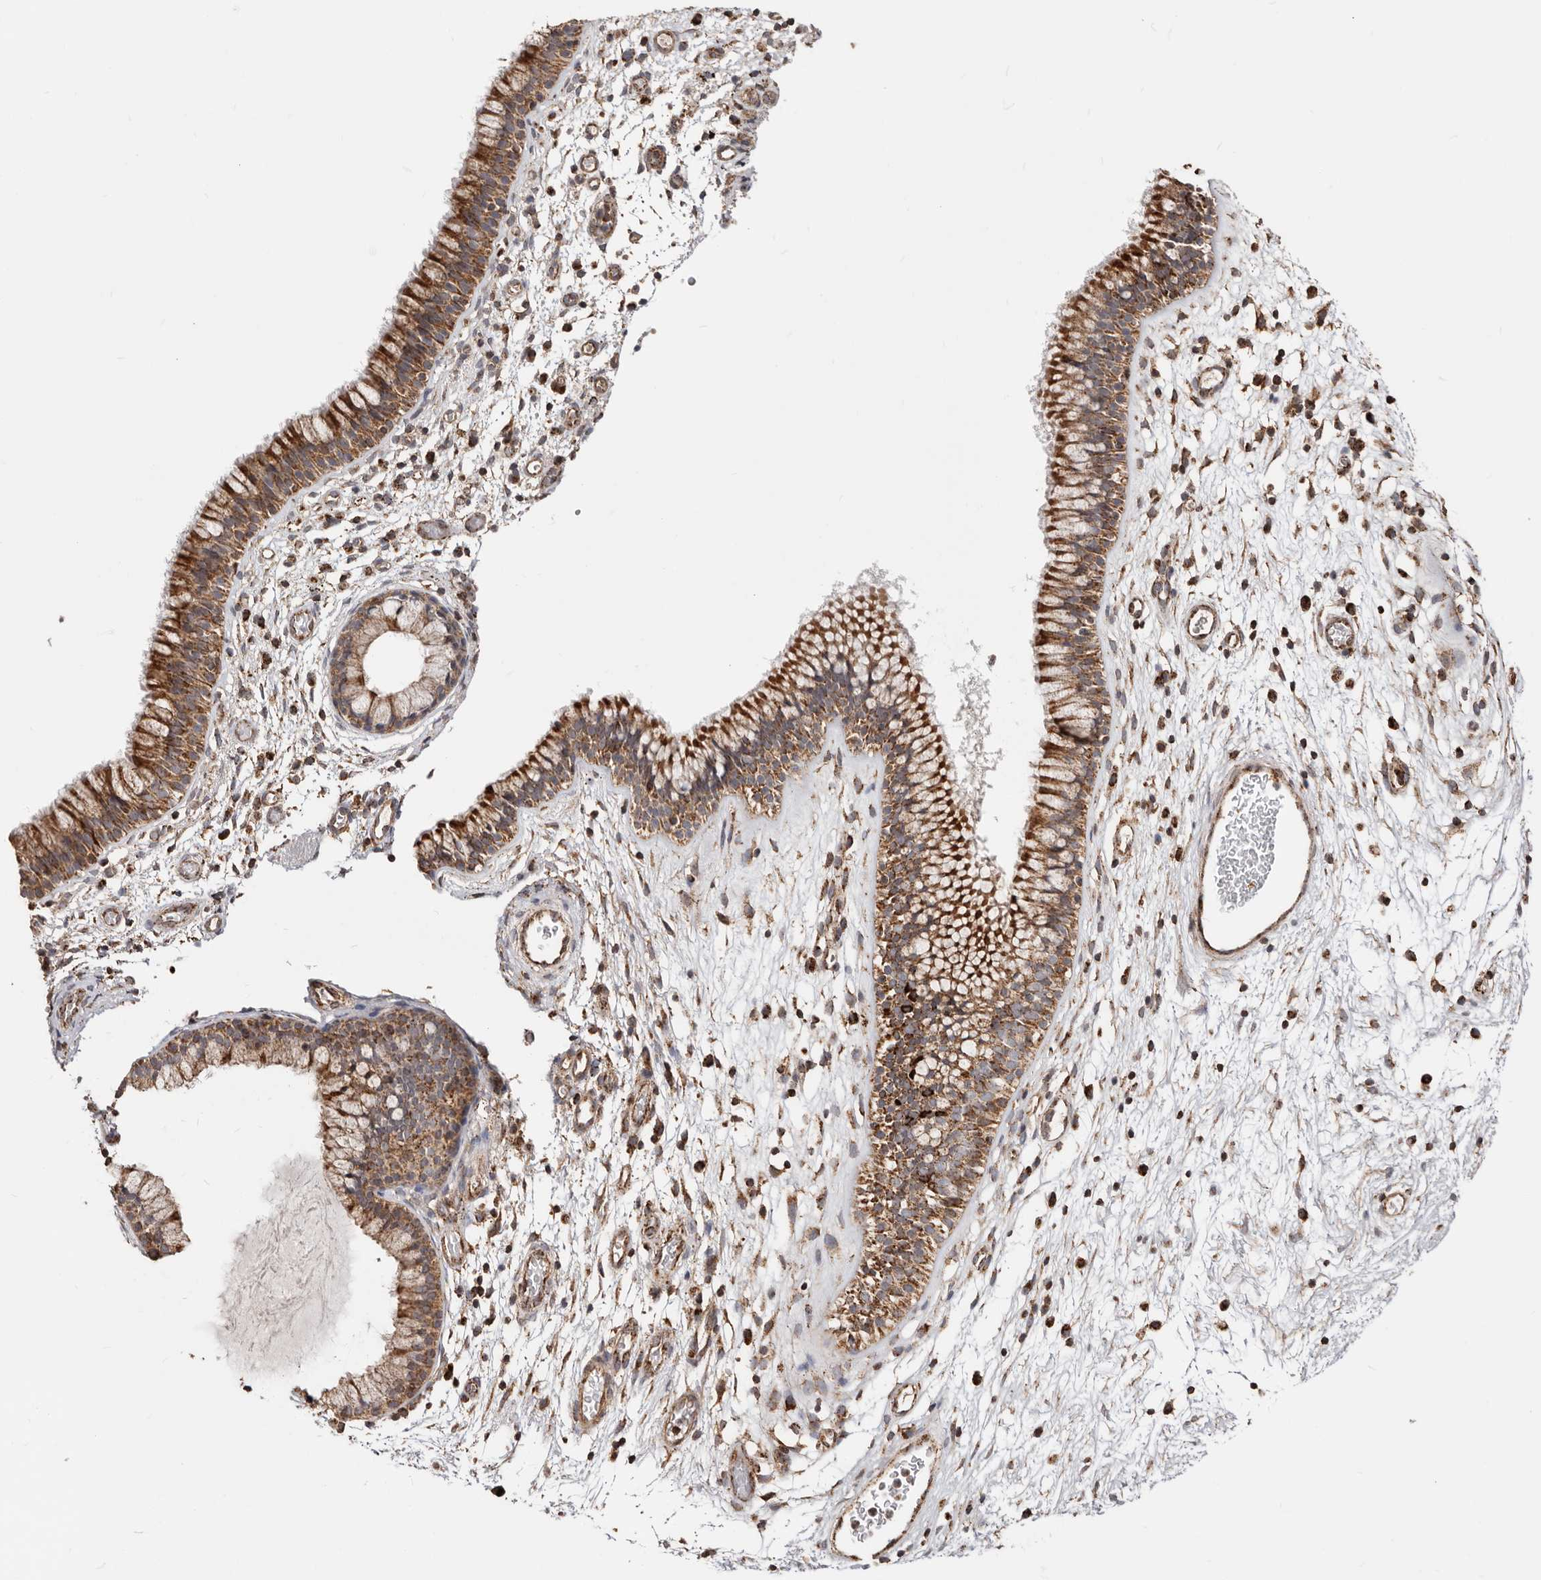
{"staining": {"intensity": "strong", "quantity": ">75%", "location": "cytoplasmic/membranous"}, "tissue": "nasopharynx", "cell_type": "Respiratory epithelial cells", "image_type": "normal", "snomed": [{"axis": "morphology", "description": "Normal tissue, NOS"}, {"axis": "morphology", "description": "Inflammation, NOS"}, {"axis": "topography", "description": "Nasopharynx"}], "caption": "There is high levels of strong cytoplasmic/membranous expression in respiratory epithelial cells of benign nasopharynx, as demonstrated by immunohistochemical staining (brown color).", "gene": "PRKACB", "patient": {"sex": "male", "age": 48}}